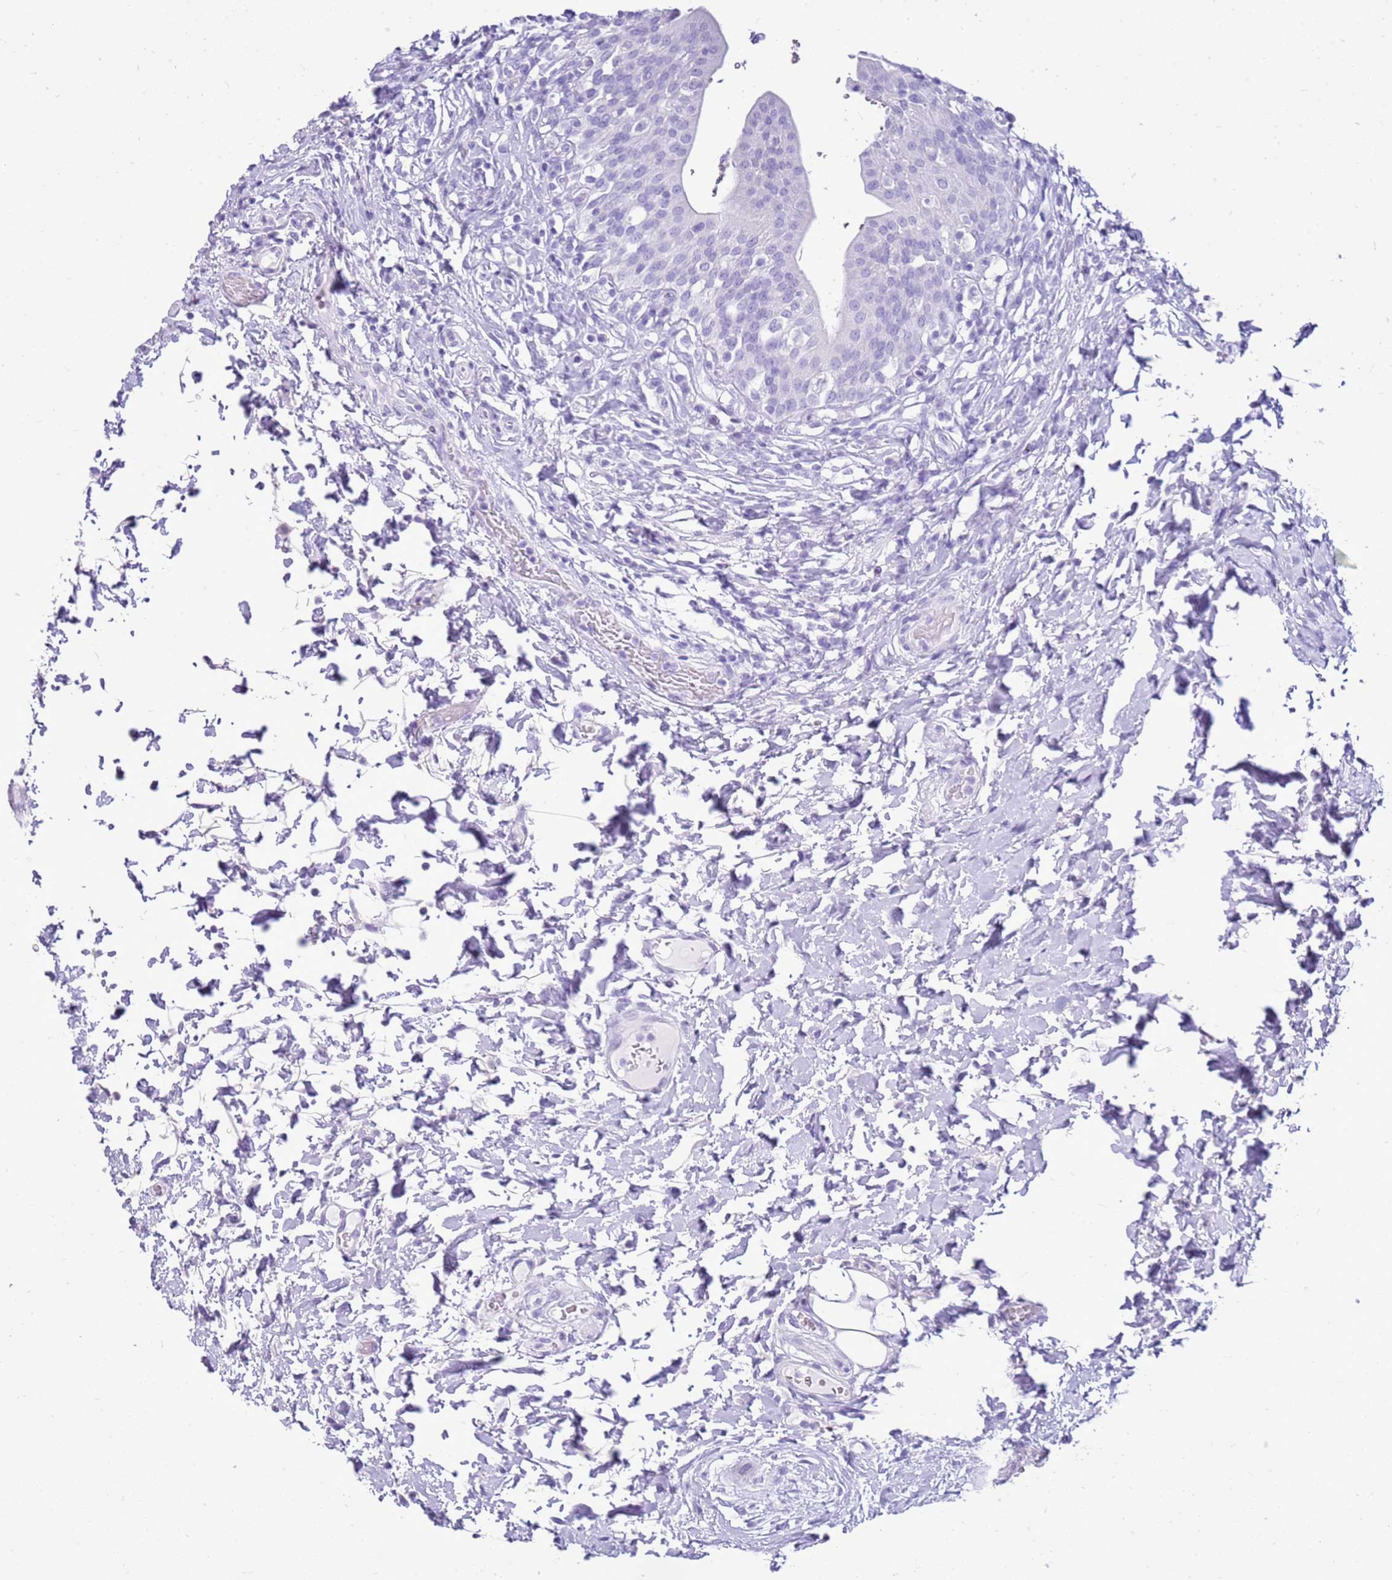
{"staining": {"intensity": "negative", "quantity": "none", "location": "none"}, "tissue": "urinary bladder", "cell_type": "Urothelial cells", "image_type": "normal", "snomed": [{"axis": "morphology", "description": "Normal tissue, NOS"}, {"axis": "morphology", "description": "Inflammation, NOS"}, {"axis": "topography", "description": "Urinary bladder"}], "caption": "Urinary bladder was stained to show a protein in brown. There is no significant staining in urothelial cells. (DAB immunohistochemistry visualized using brightfield microscopy, high magnification).", "gene": "CA8", "patient": {"sex": "male", "age": 64}}